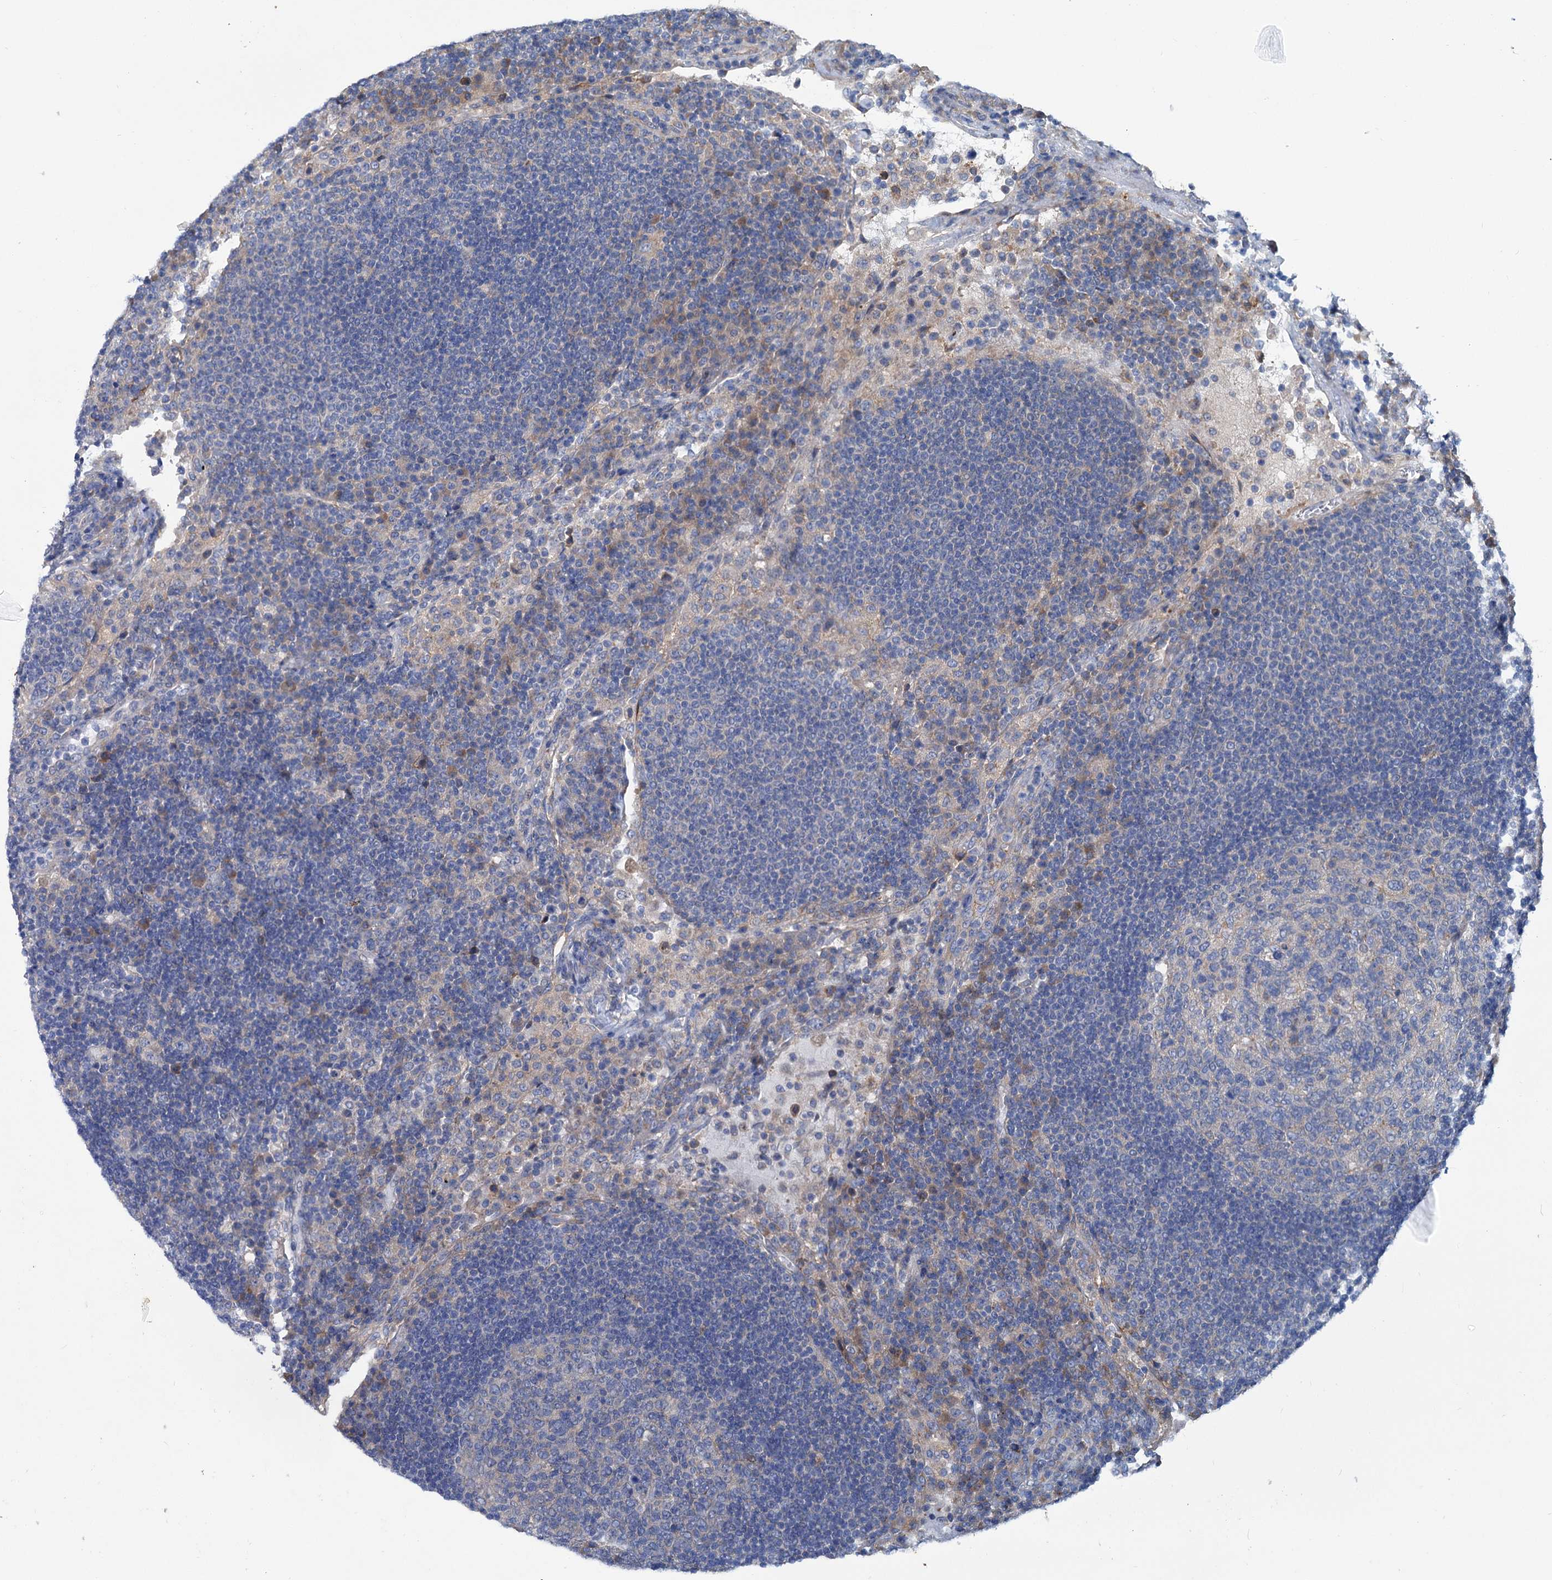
{"staining": {"intensity": "negative", "quantity": "none", "location": "none"}, "tissue": "lymph node", "cell_type": "Germinal center cells", "image_type": "normal", "snomed": [{"axis": "morphology", "description": "Normal tissue, NOS"}, {"axis": "topography", "description": "Lymph node"}], "caption": "Immunohistochemical staining of normal lymph node reveals no significant positivity in germinal center cells. (DAB immunohistochemistry (IHC), high magnification).", "gene": "TRIM55", "patient": {"sex": "female", "age": 53}}